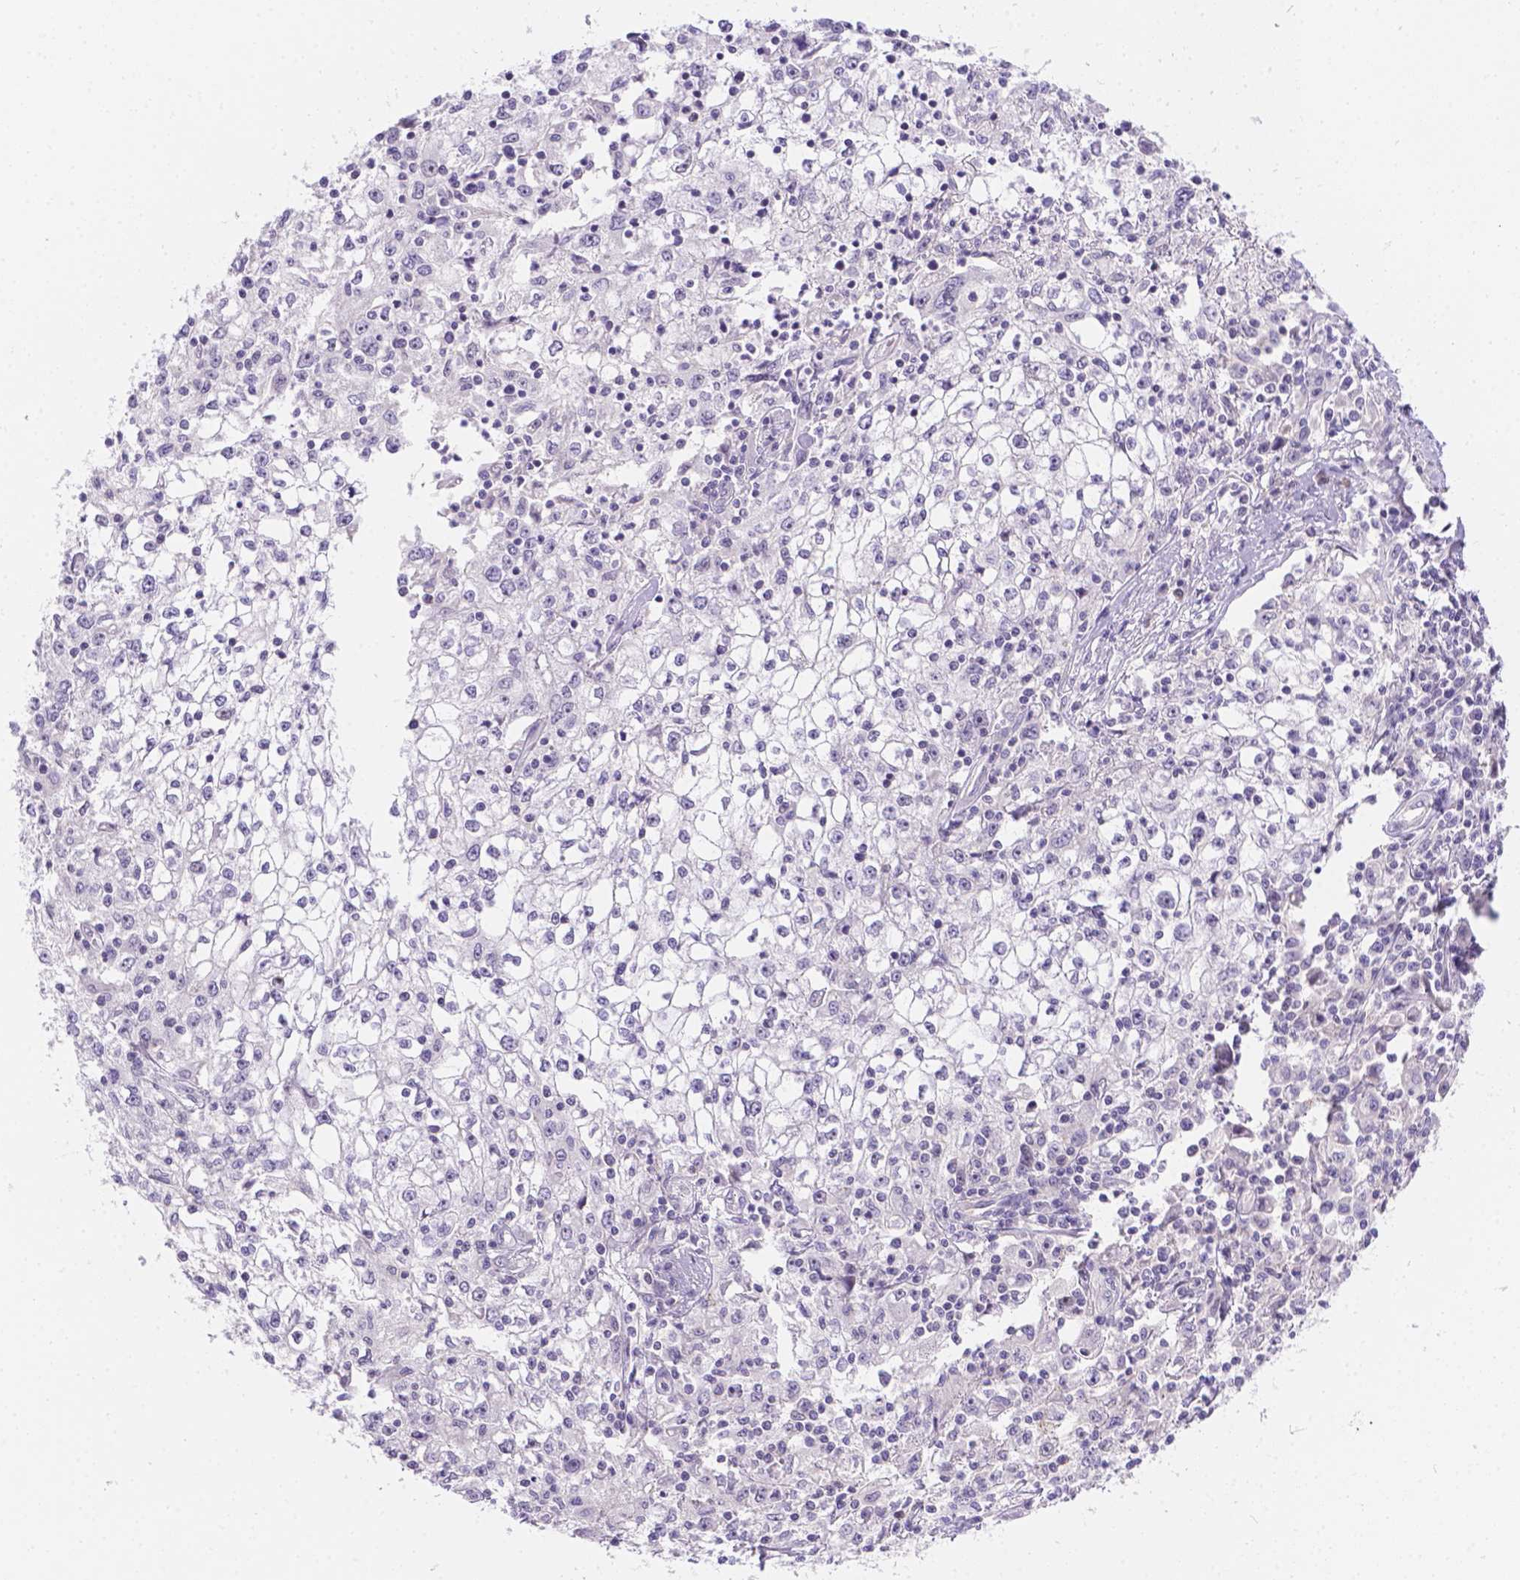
{"staining": {"intensity": "negative", "quantity": "none", "location": "none"}, "tissue": "cervical cancer", "cell_type": "Tumor cells", "image_type": "cancer", "snomed": [{"axis": "morphology", "description": "Squamous cell carcinoma, NOS"}, {"axis": "topography", "description": "Cervix"}], "caption": "IHC image of neoplastic tissue: squamous cell carcinoma (cervical) stained with DAB shows no significant protein expression in tumor cells.", "gene": "CD96", "patient": {"sex": "female", "age": 85}}